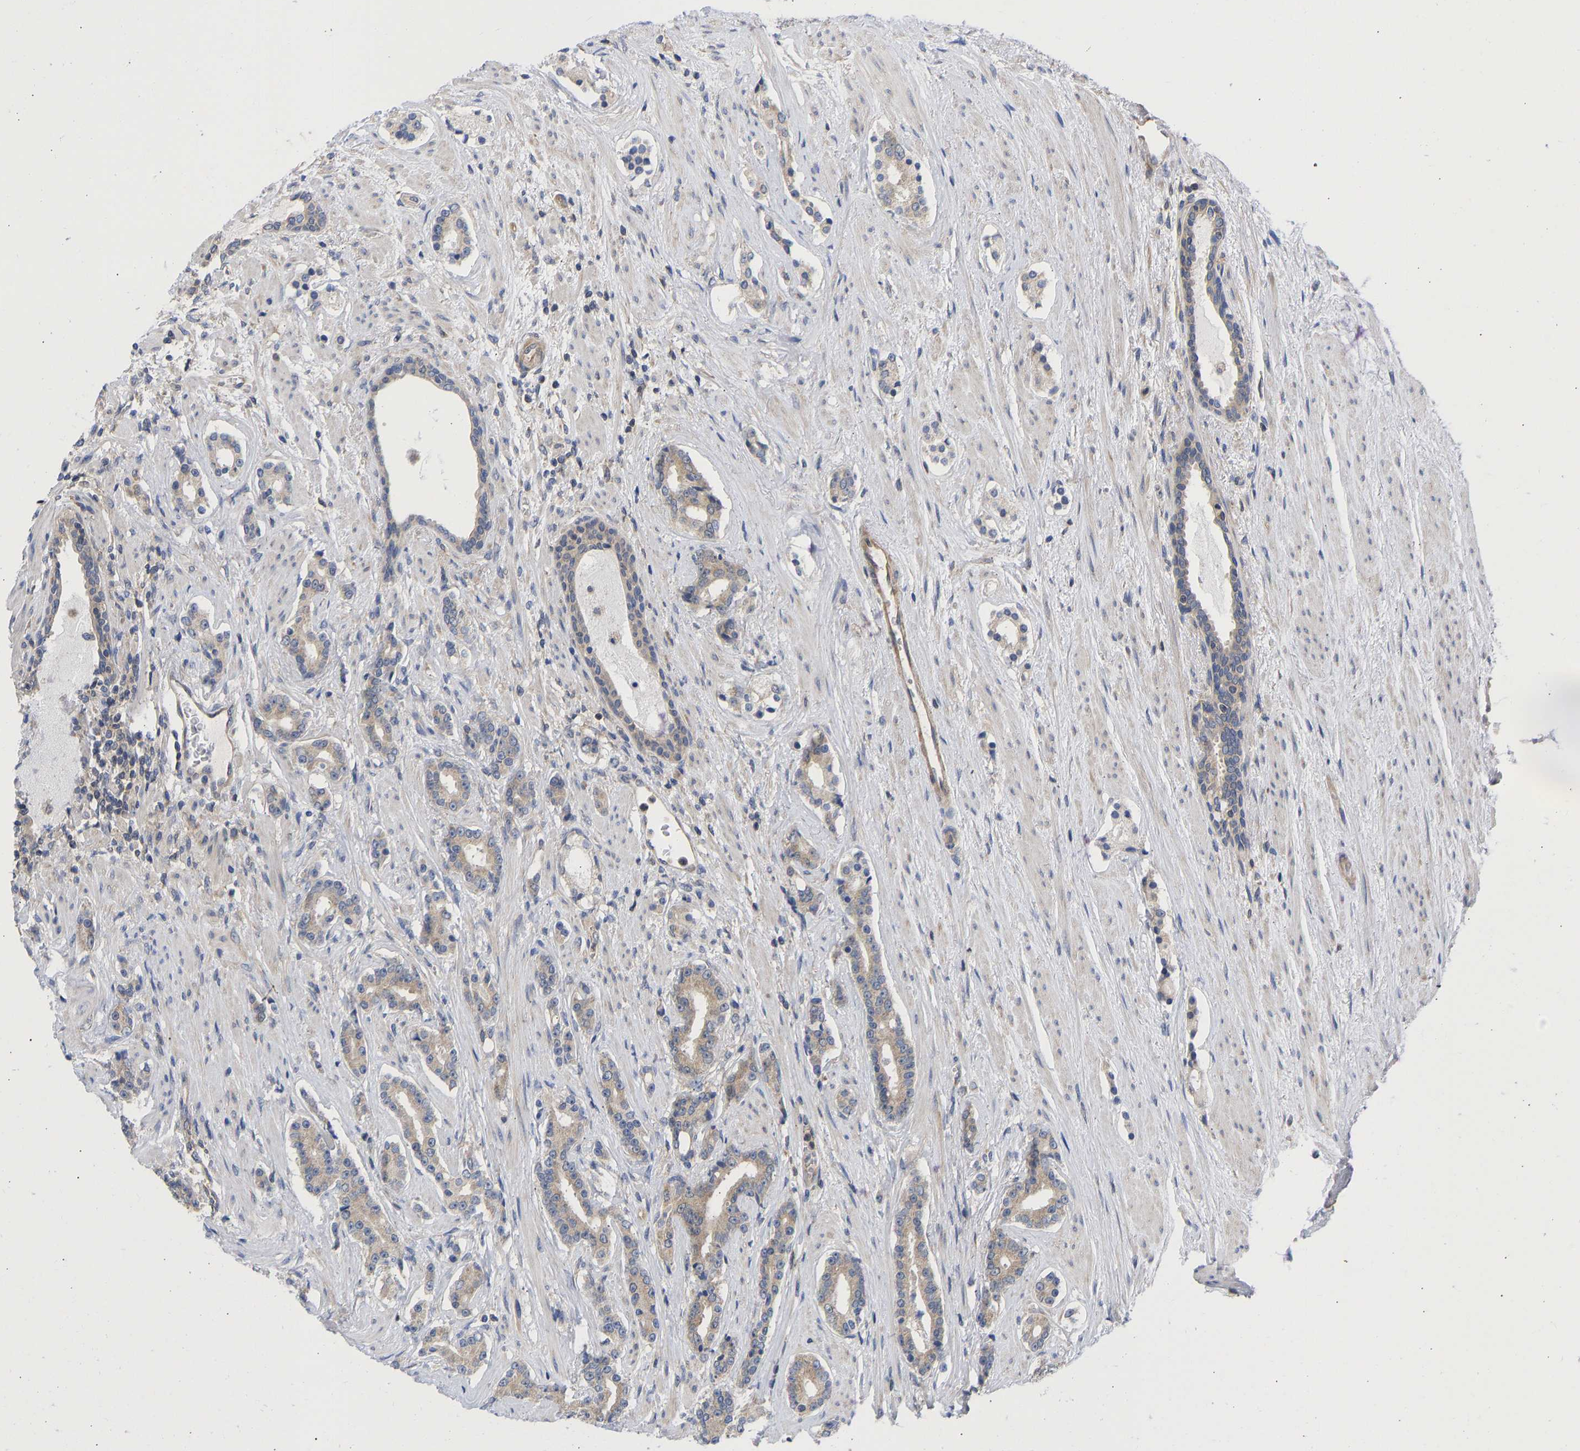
{"staining": {"intensity": "weak", "quantity": ">75%", "location": "cytoplasmic/membranous"}, "tissue": "prostate cancer", "cell_type": "Tumor cells", "image_type": "cancer", "snomed": [{"axis": "morphology", "description": "Adenocarcinoma, High grade"}, {"axis": "topography", "description": "Prostate"}], "caption": "Protein analysis of prostate cancer tissue reveals weak cytoplasmic/membranous expression in approximately >75% of tumor cells.", "gene": "MAP2K3", "patient": {"sex": "male", "age": 71}}